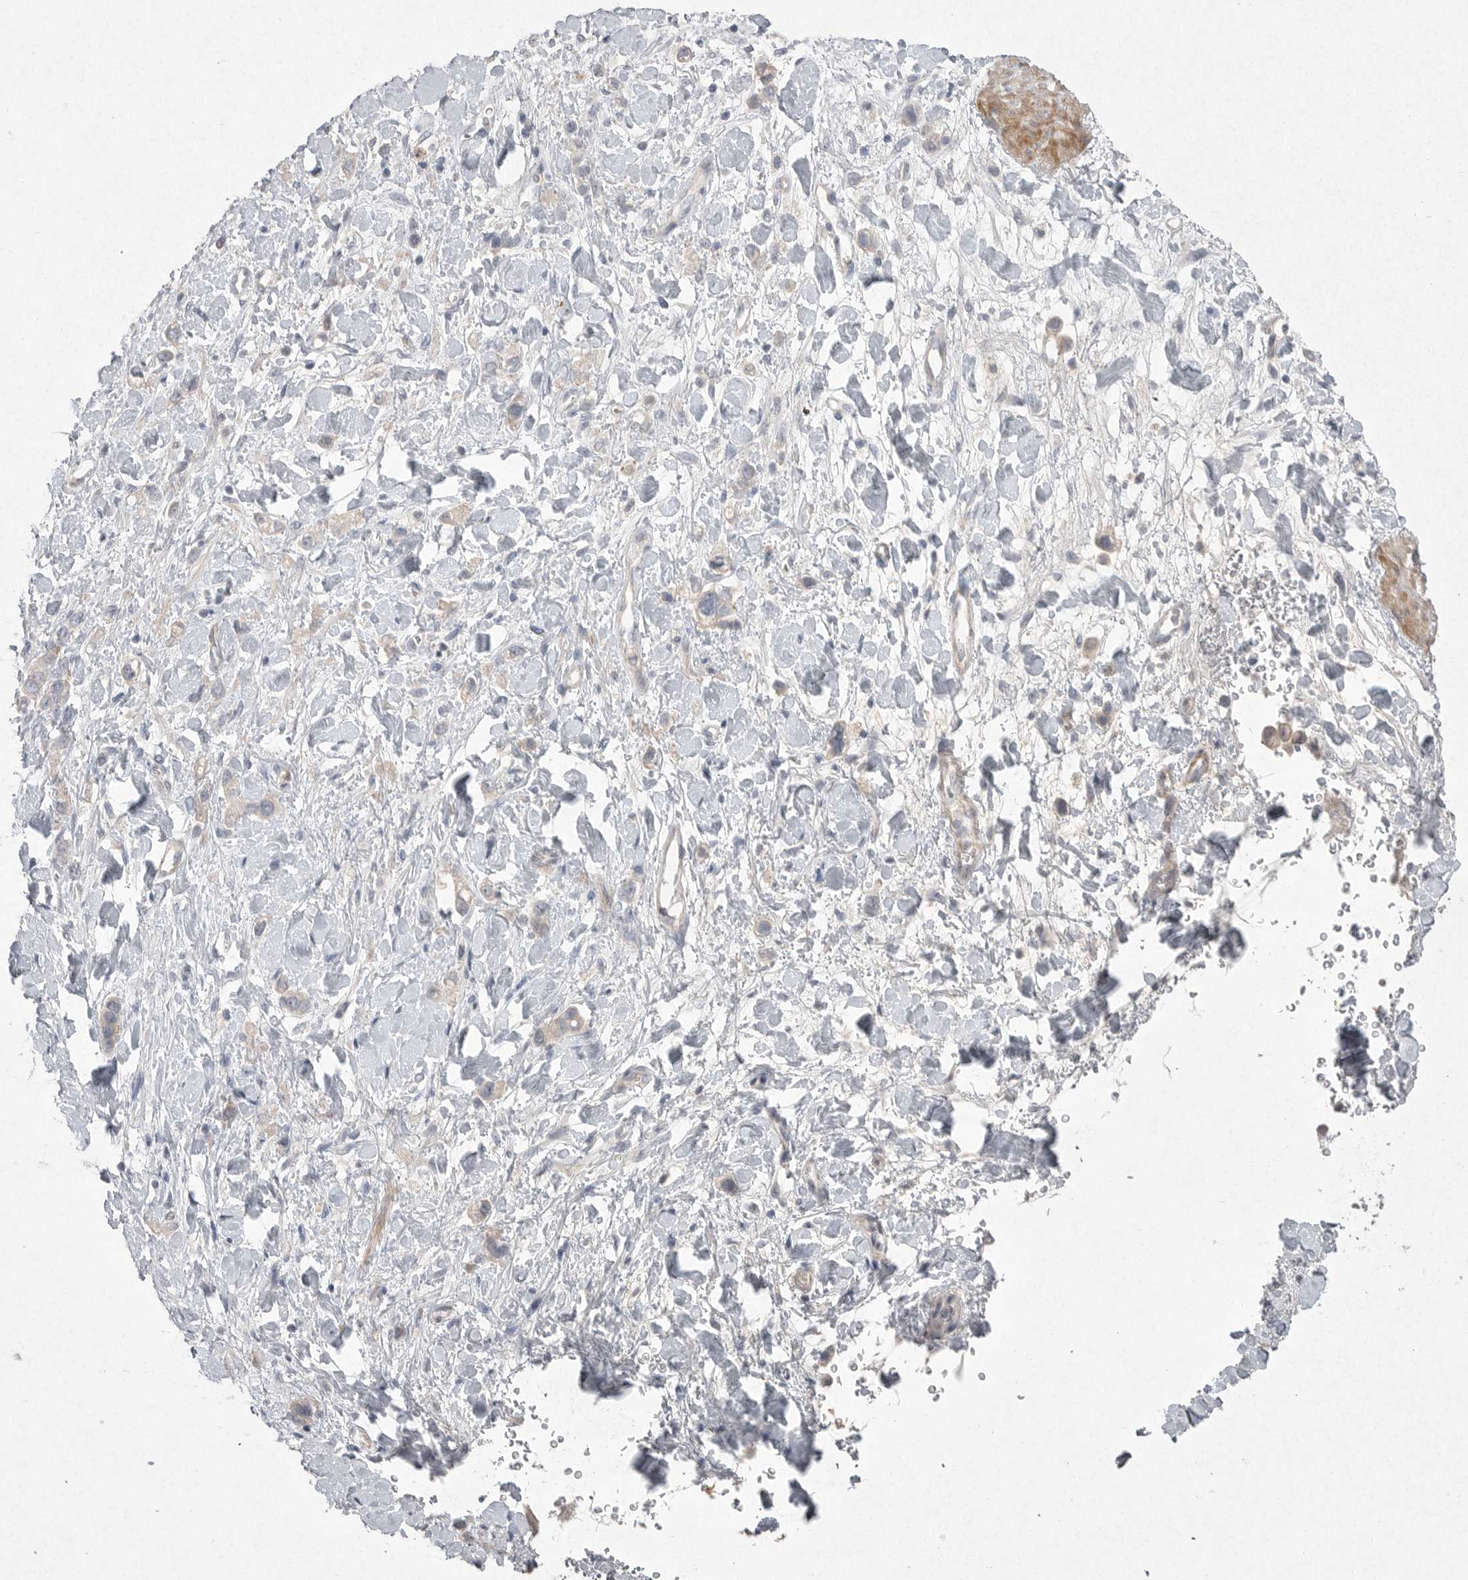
{"staining": {"intensity": "weak", "quantity": "<25%", "location": "cytoplasmic/membranous"}, "tissue": "stomach cancer", "cell_type": "Tumor cells", "image_type": "cancer", "snomed": [{"axis": "morphology", "description": "Adenocarcinoma, NOS"}, {"axis": "topography", "description": "Stomach"}], "caption": "Immunohistochemical staining of stomach cancer exhibits no significant positivity in tumor cells.", "gene": "VANGL2", "patient": {"sex": "female", "age": 65}}